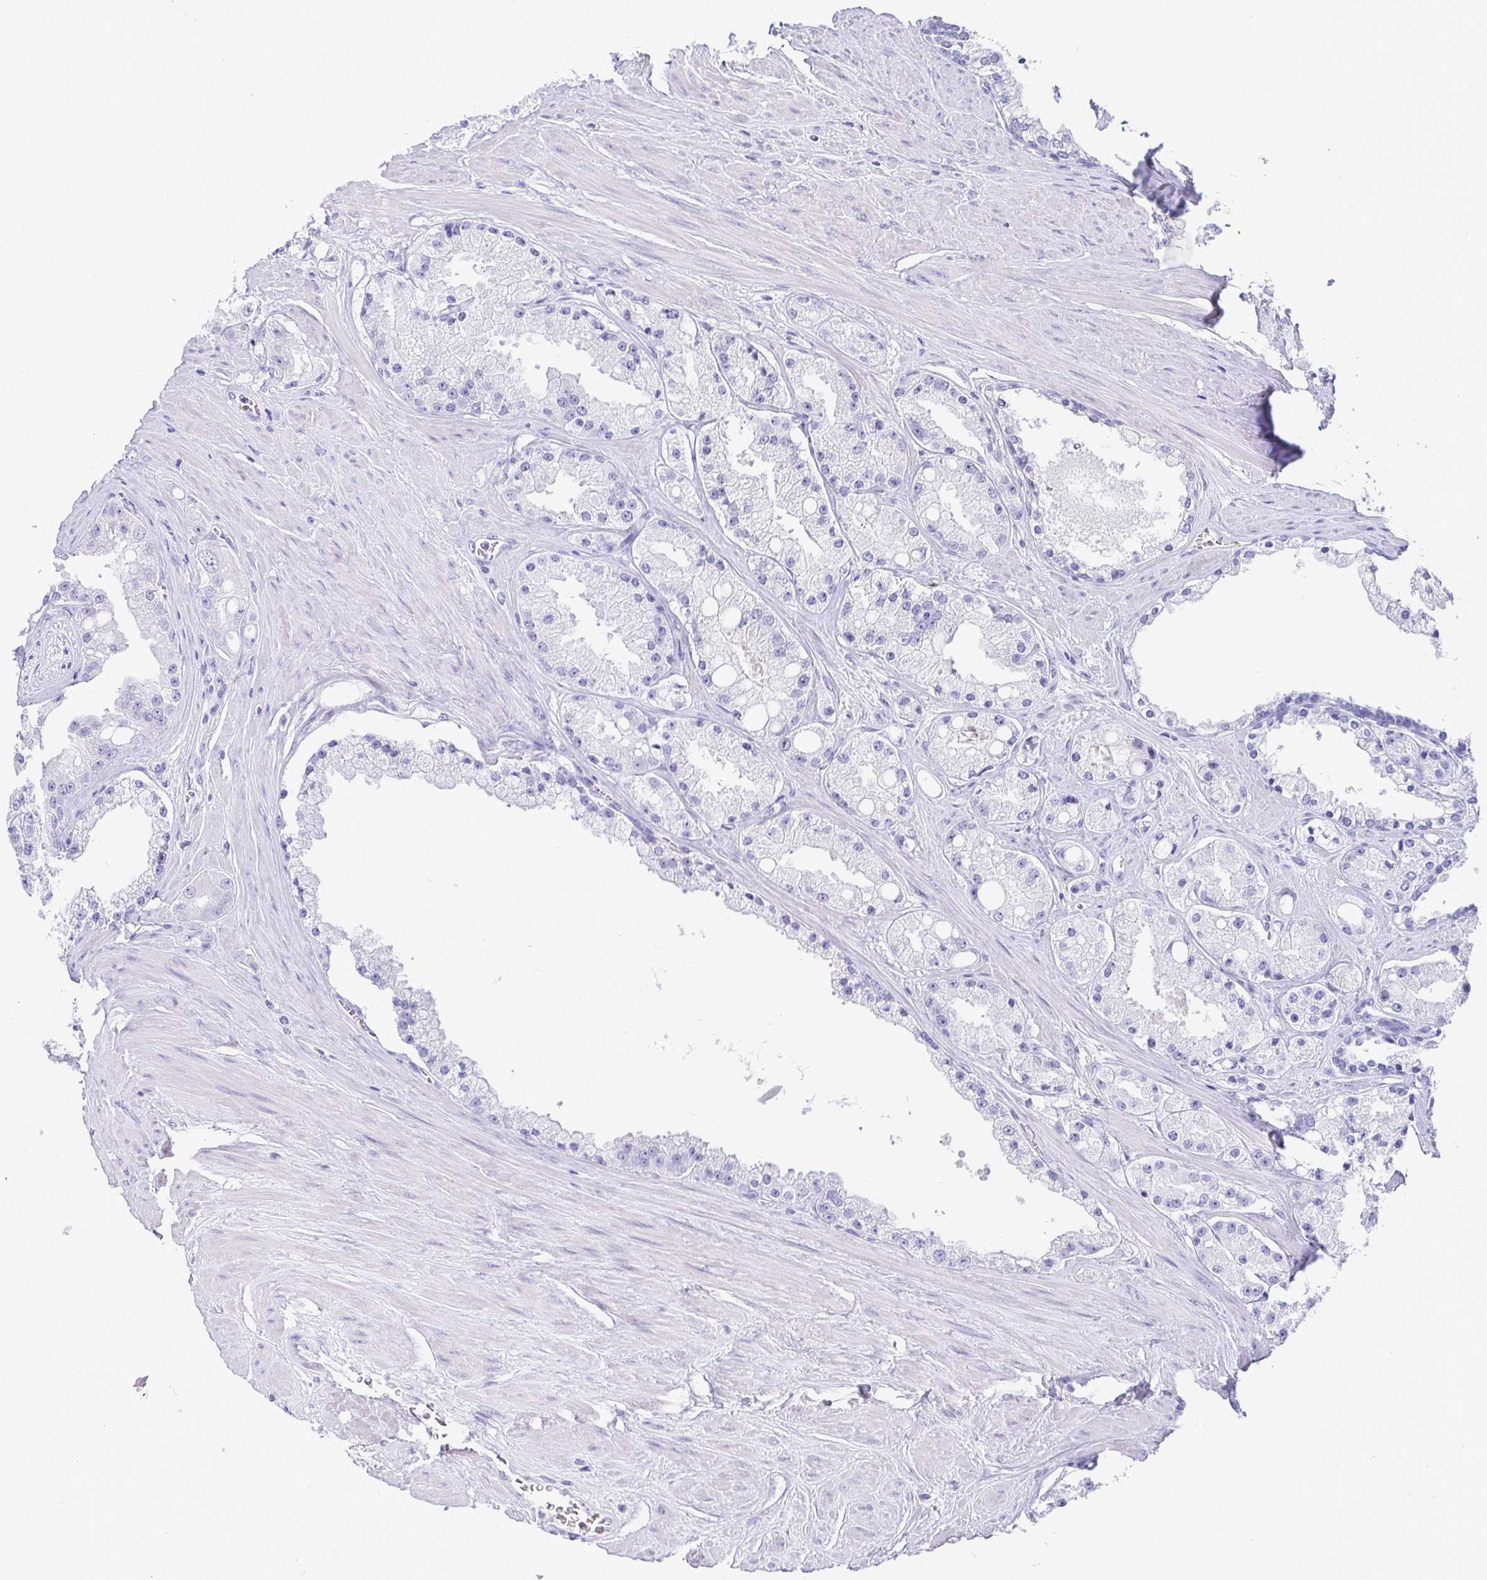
{"staining": {"intensity": "negative", "quantity": "none", "location": "none"}, "tissue": "prostate cancer", "cell_type": "Tumor cells", "image_type": "cancer", "snomed": [{"axis": "morphology", "description": "Adenocarcinoma, High grade"}, {"axis": "topography", "description": "Prostate"}], "caption": "This is an IHC image of high-grade adenocarcinoma (prostate). There is no expression in tumor cells.", "gene": "TMEM241", "patient": {"sex": "male", "age": 66}}